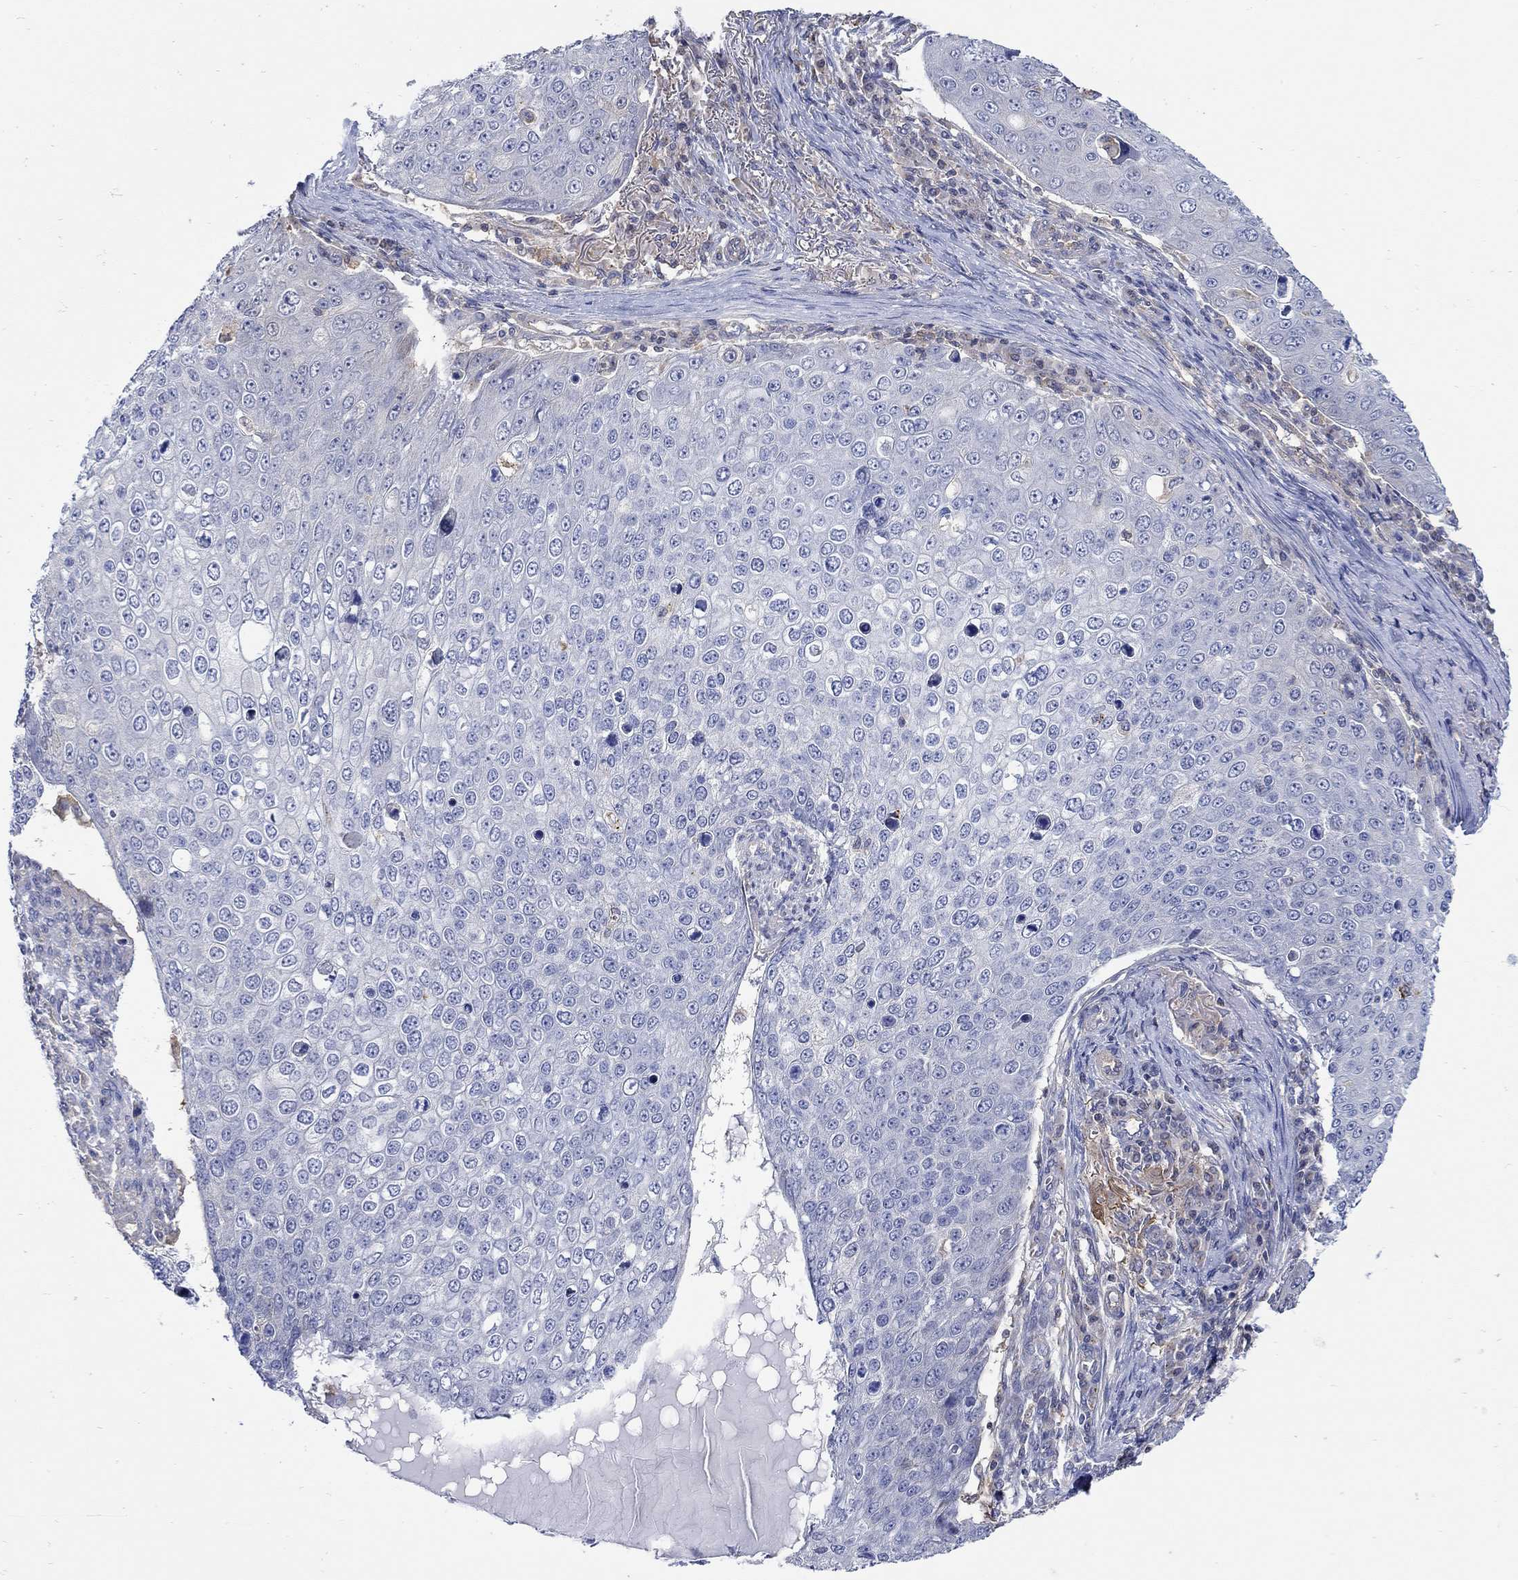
{"staining": {"intensity": "negative", "quantity": "none", "location": "none"}, "tissue": "skin cancer", "cell_type": "Tumor cells", "image_type": "cancer", "snomed": [{"axis": "morphology", "description": "Squamous cell carcinoma, NOS"}, {"axis": "topography", "description": "Skin"}], "caption": "Immunohistochemical staining of human skin squamous cell carcinoma exhibits no significant positivity in tumor cells. Brightfield microscopy of immunohistochemistry (IHC) stained with DAB (3,3'-diaminobenzidine) (brown) and hematoxylin (blue), captured at high magnification.", "gene": "TEKT3", "patient": {"sex": "male", "age": 71}}